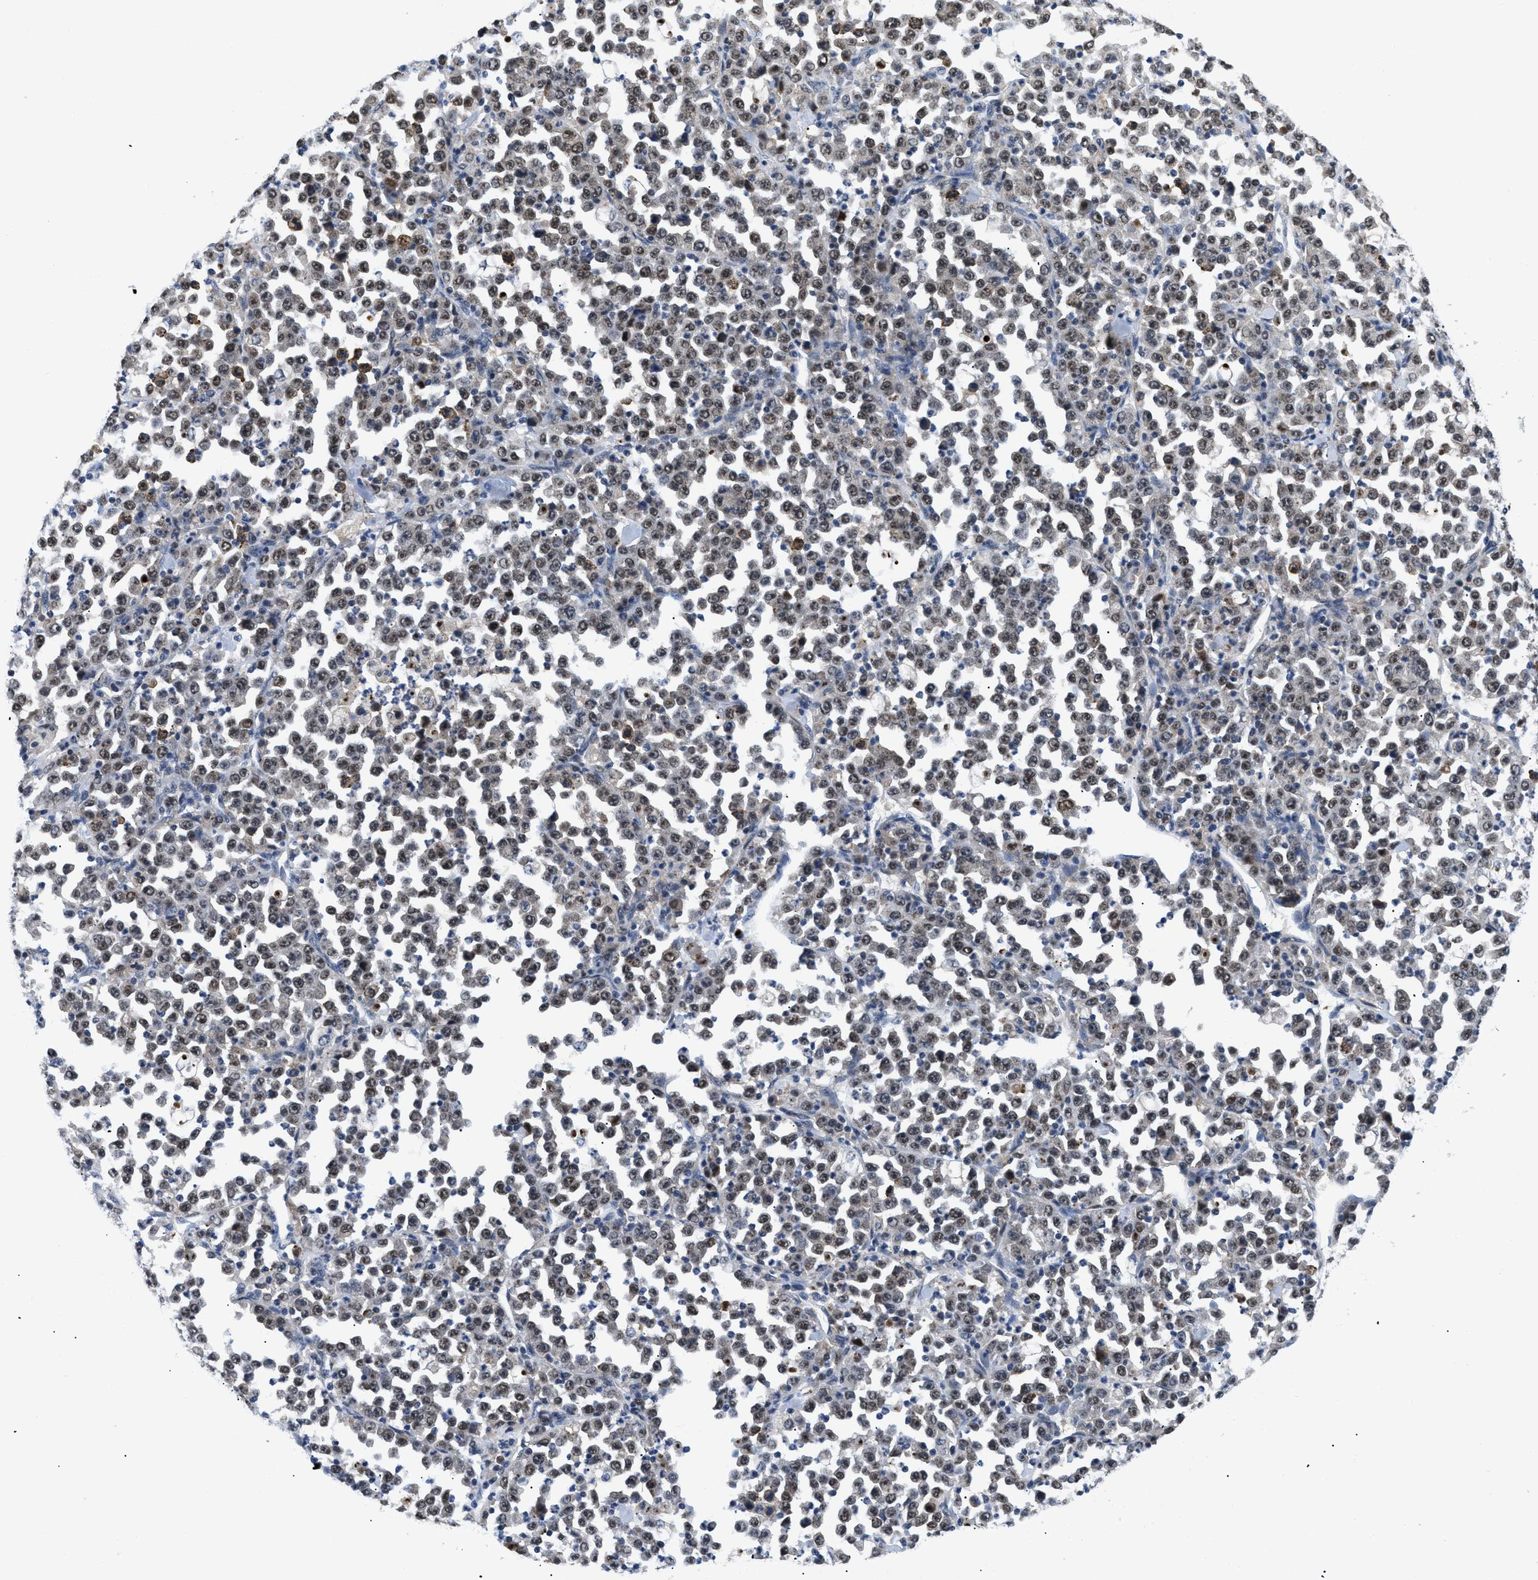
{"staining": {"intensity": "weak", "quantity": "25%-75%", "location": "cytoplasmic/membranous,nuclear"}, "tissue": "stomach cancer", "cell_type": "Tumor cells", "image_type": "cancer", "snomed": [{"axis": "morphology", "description": "Normal tissue, NOS"}, {"axis": "morphology", "description": "Adenocarcinoma, NOS"}, {"axis": "topography", "description": "Stomach, upper"}, {"axis": "topography", "description": "Stomach"}], "caption": "A low amount of weak cytoplasmic/membranous and nuclear positivity is seen in about 25%-75% of tumor cells in adenocarcinoma (stomach) tissue.", "gene": "PITHD1", "patient": {"sex": "male", "age": 59}}